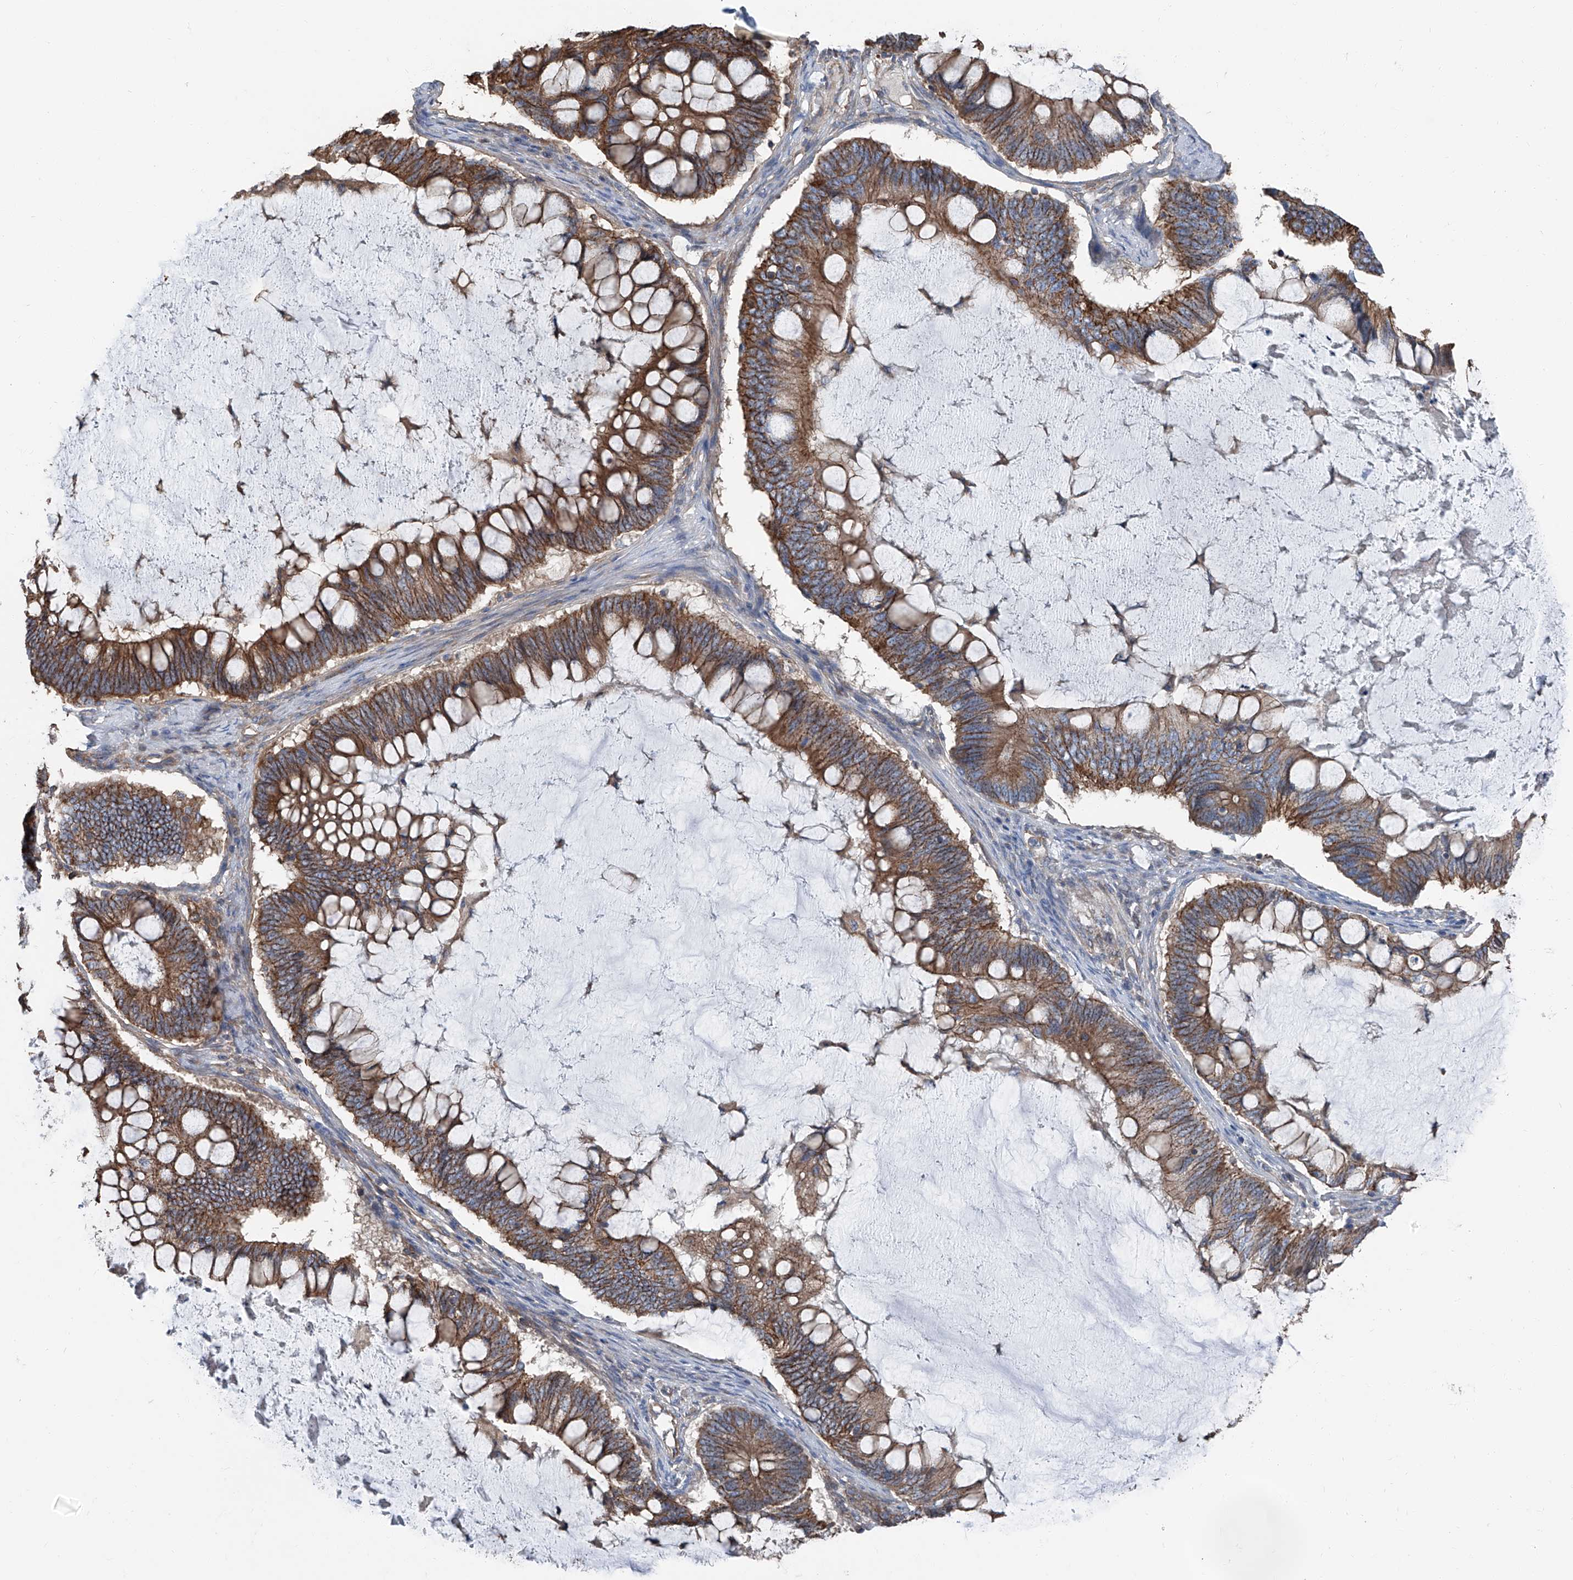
{"staining": {"intensity": "moderate", "quantity": ">75%", "location": "cytoplasmic/membranous"}, "tissue": "ovarian cancer", "cell_type": "Tumor cells", "image_type": "cancer", "snomed": [{"axis": "morphology", "description": "Cystadenocarcinoma, mucinous, NOS"}, {"axis": "topography", "description": "Ovary"}], "caption": "Protein expression analysis of ovarian cancer shows moderate cytoplasmic/membranous expression in approximately >75% of tumor cells. Using DAB (brown) and hematoxylin (blue) stains, captured at high magnification using brightfield microscopy.", "gene": "GPR142", "patient": {"sex": "female", "age": 61}}